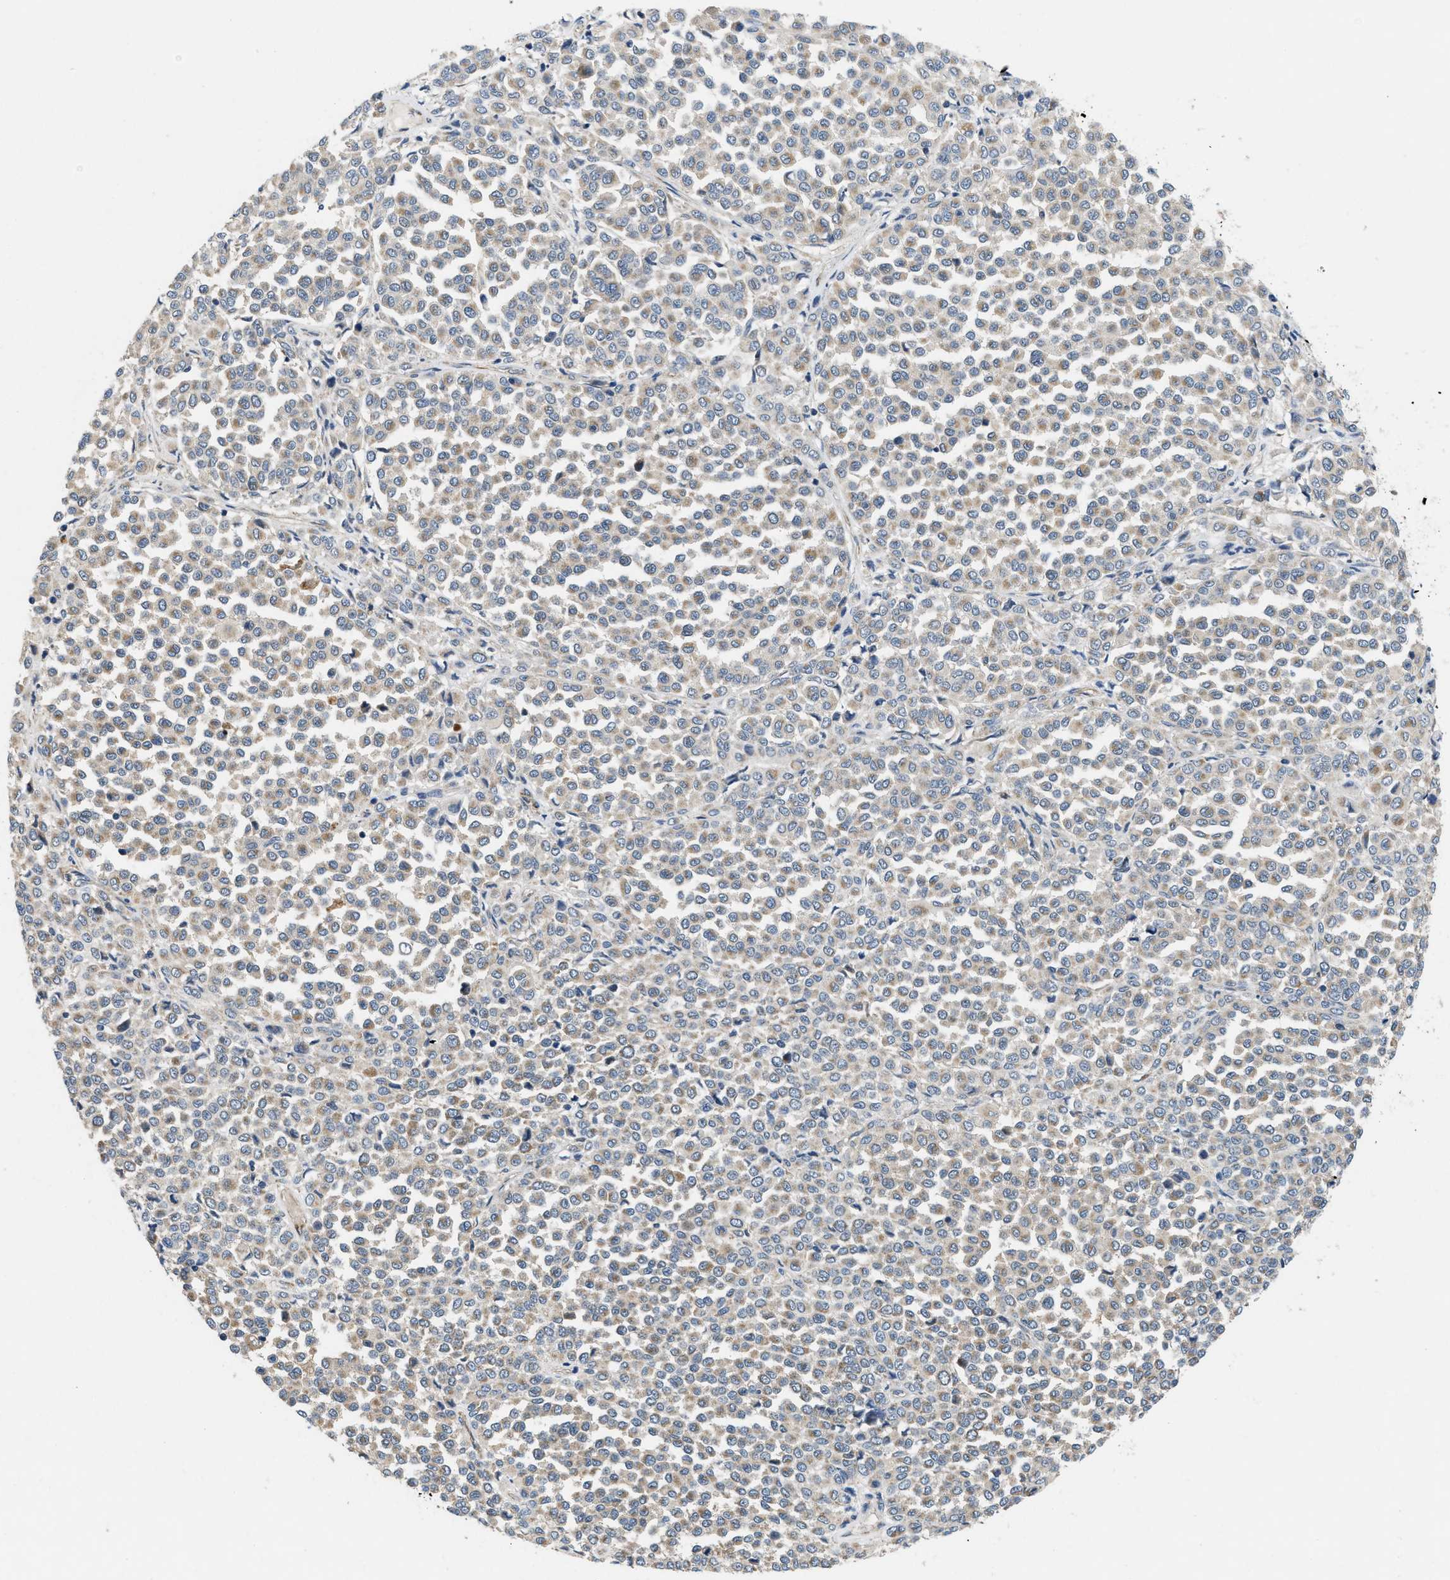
{"staining": {"intensity": "weak", "quantity": "25%-75%", "location": "cytoplasmic/membranous"}, "tissue": "melanoma", "cell_type": "Tumor cells", "image_type": "cancer", "snomed": [{"axis": "morphology", "description": "Malignant melanoma, Metastatic site"}, {"axis": "topography", "description": "Pancreas"}], "caption": "Brown immunohistochemical staining in human malignant melanoma (metastatic site) exhibits weak cytoplasmic/membranous expression in approximately 25%-75% of tumor cells.", "gene": "ZNF599", "patient": {"sex": "female", "age": 30}}